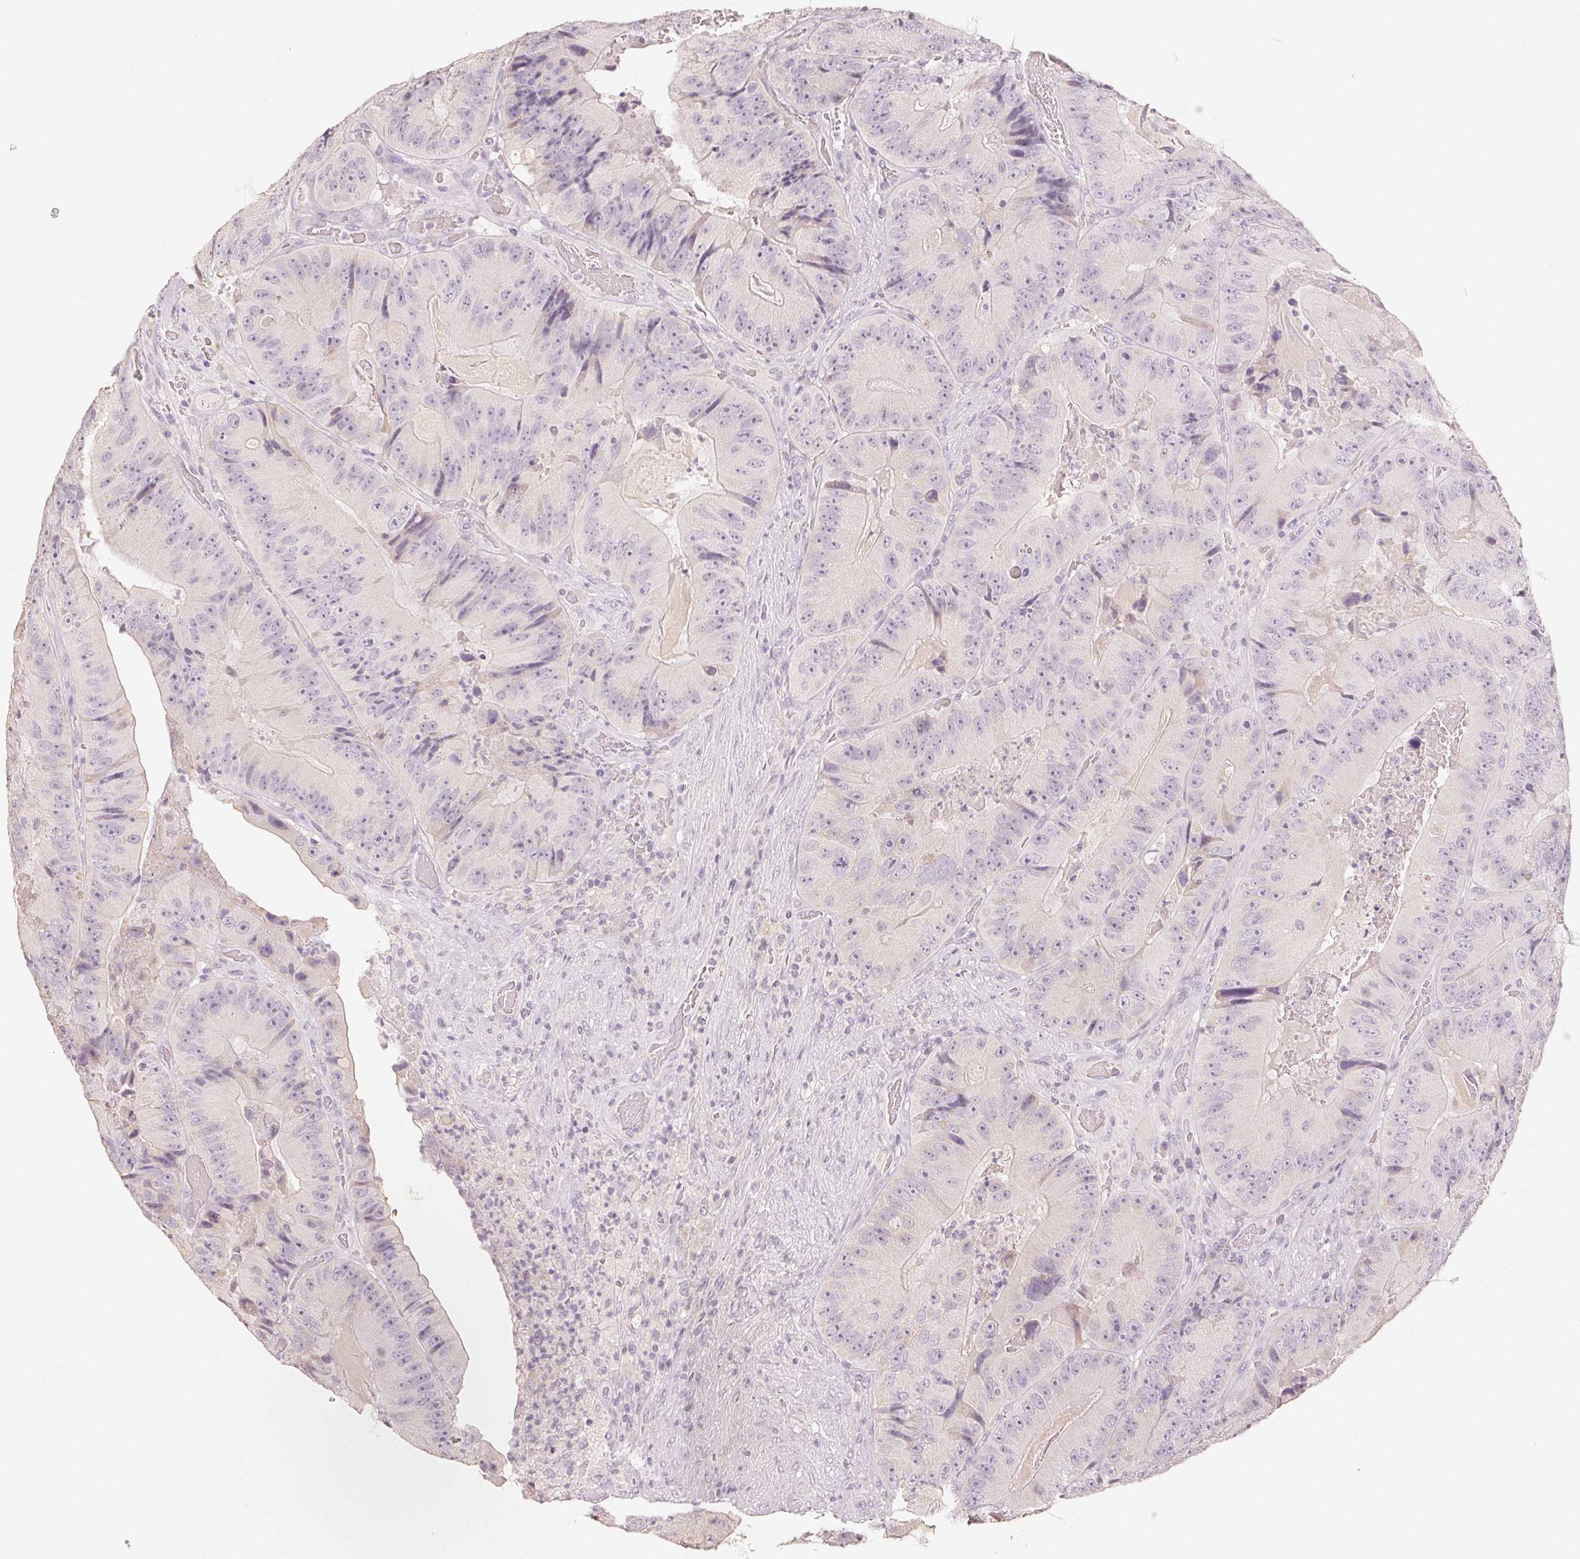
{"staining": {"intensity": "negative", "quantity": "none", "location": "none"}, "tissue": "colorectal cancer", "cell_type": "Tumor cells", "image_type": "cancer", "snomed": [{"axis": "morphology", "description": "Adenocarcinoma, NOS"}, {"axis": "topography", "description": "Colon"}], "caption": "IHC of human colorectal cancer displays no expression in tumor cells.", "gene": "LVRN", "patient": {"sex": "female", "age": 86}}